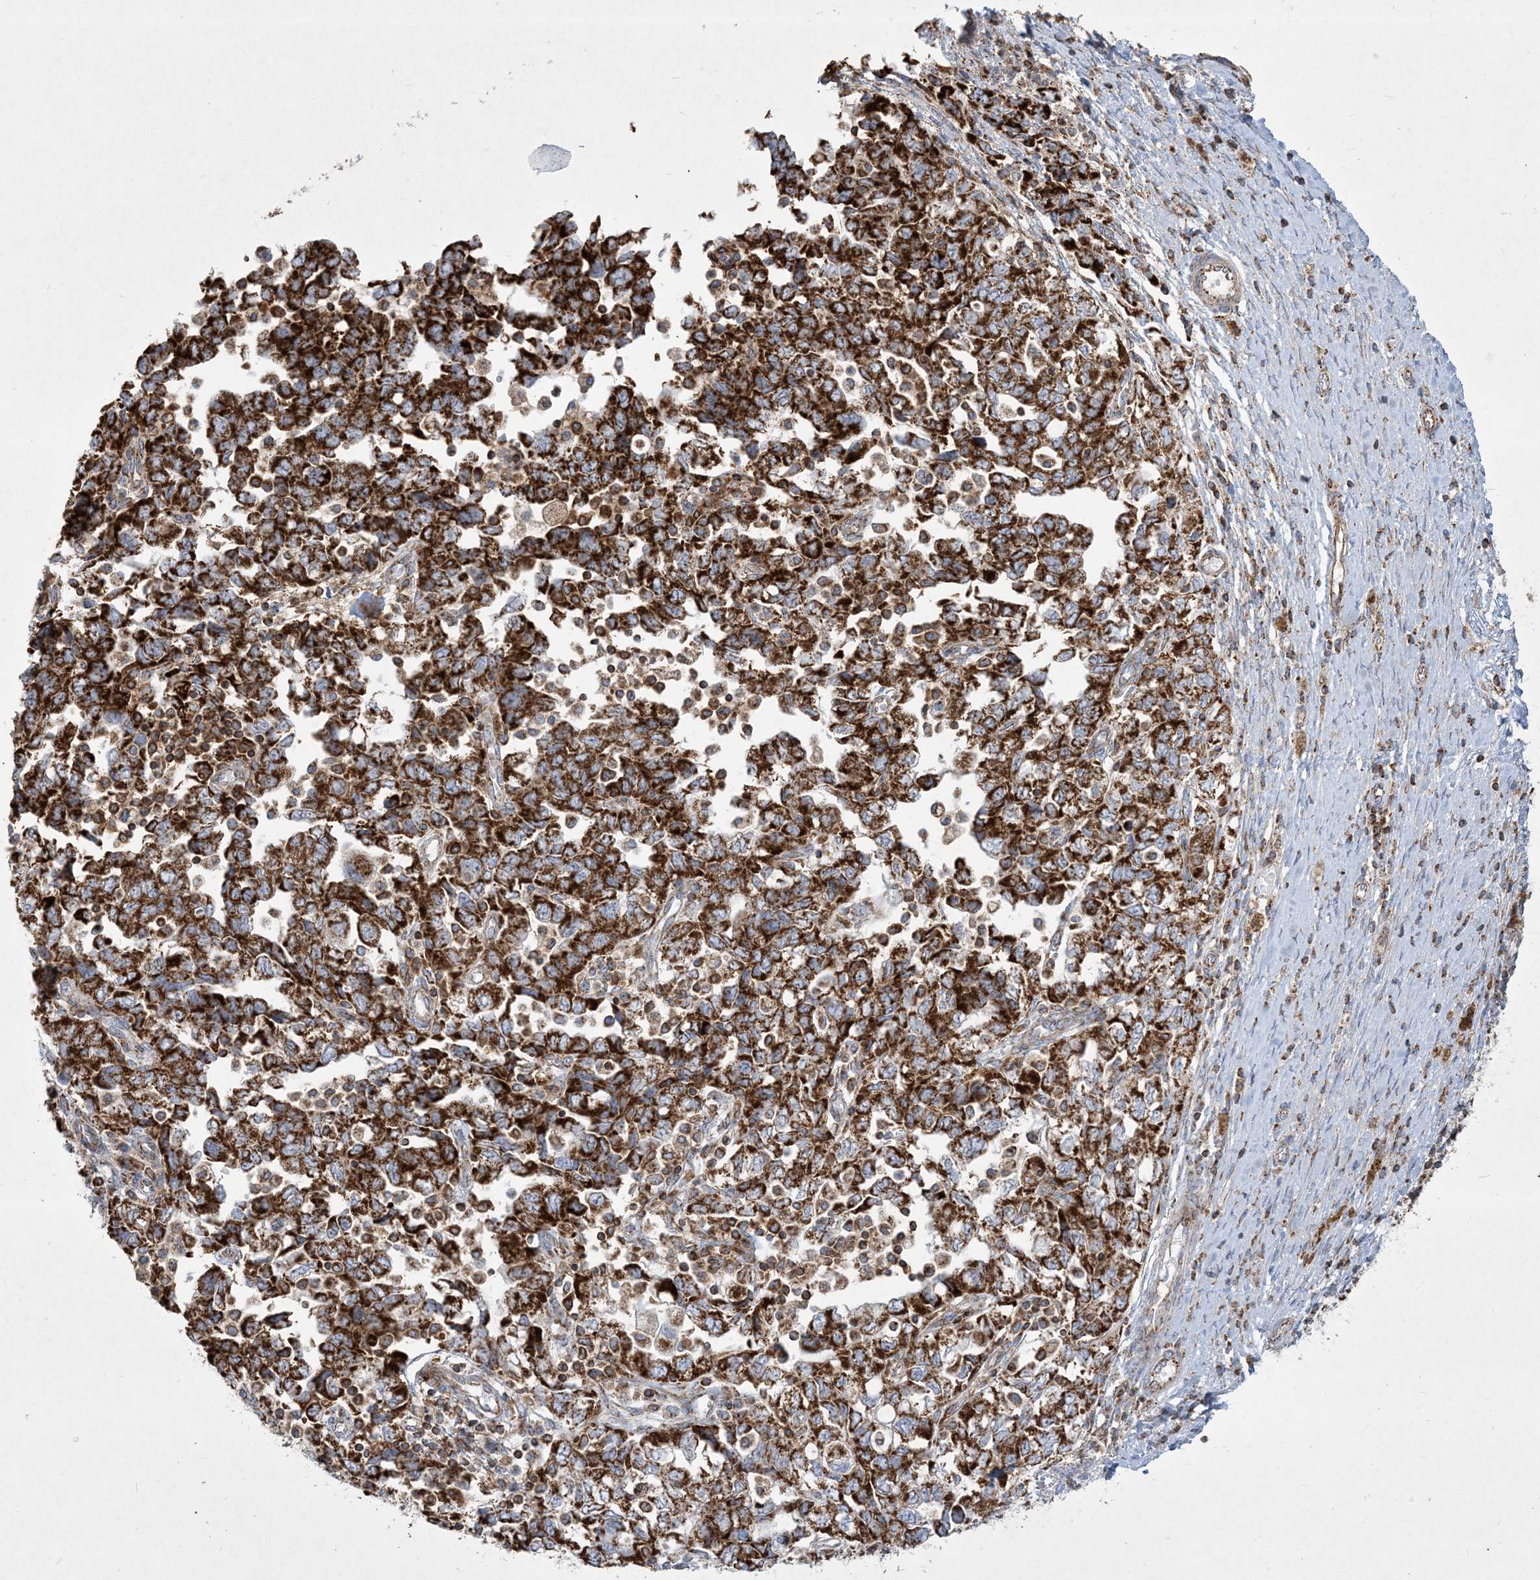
{"staining": {"intensity": "strong", "quantity": ">75%", "location": "cytoplasmic/membranous"}, "tissue": "ovarian cancer", "cell_type": "Tumor cells", "image_type": "cancer", "snomed": [{"axis": "morphology", "description": "Carcinoma, NOS"}, {"axis": "morphology", "description": "Cystadenocarcinoma, serous, NOS"}, {"axis": "topography", "description": "Ovary"}], "caption": "Protein expression analysis of human ovarian cancer reveals strong cytoplasmic/membranous positivity in about >75% of tumor cells.", "gene": "BEND4", "patient": {"sex": "female", "age": 69}}